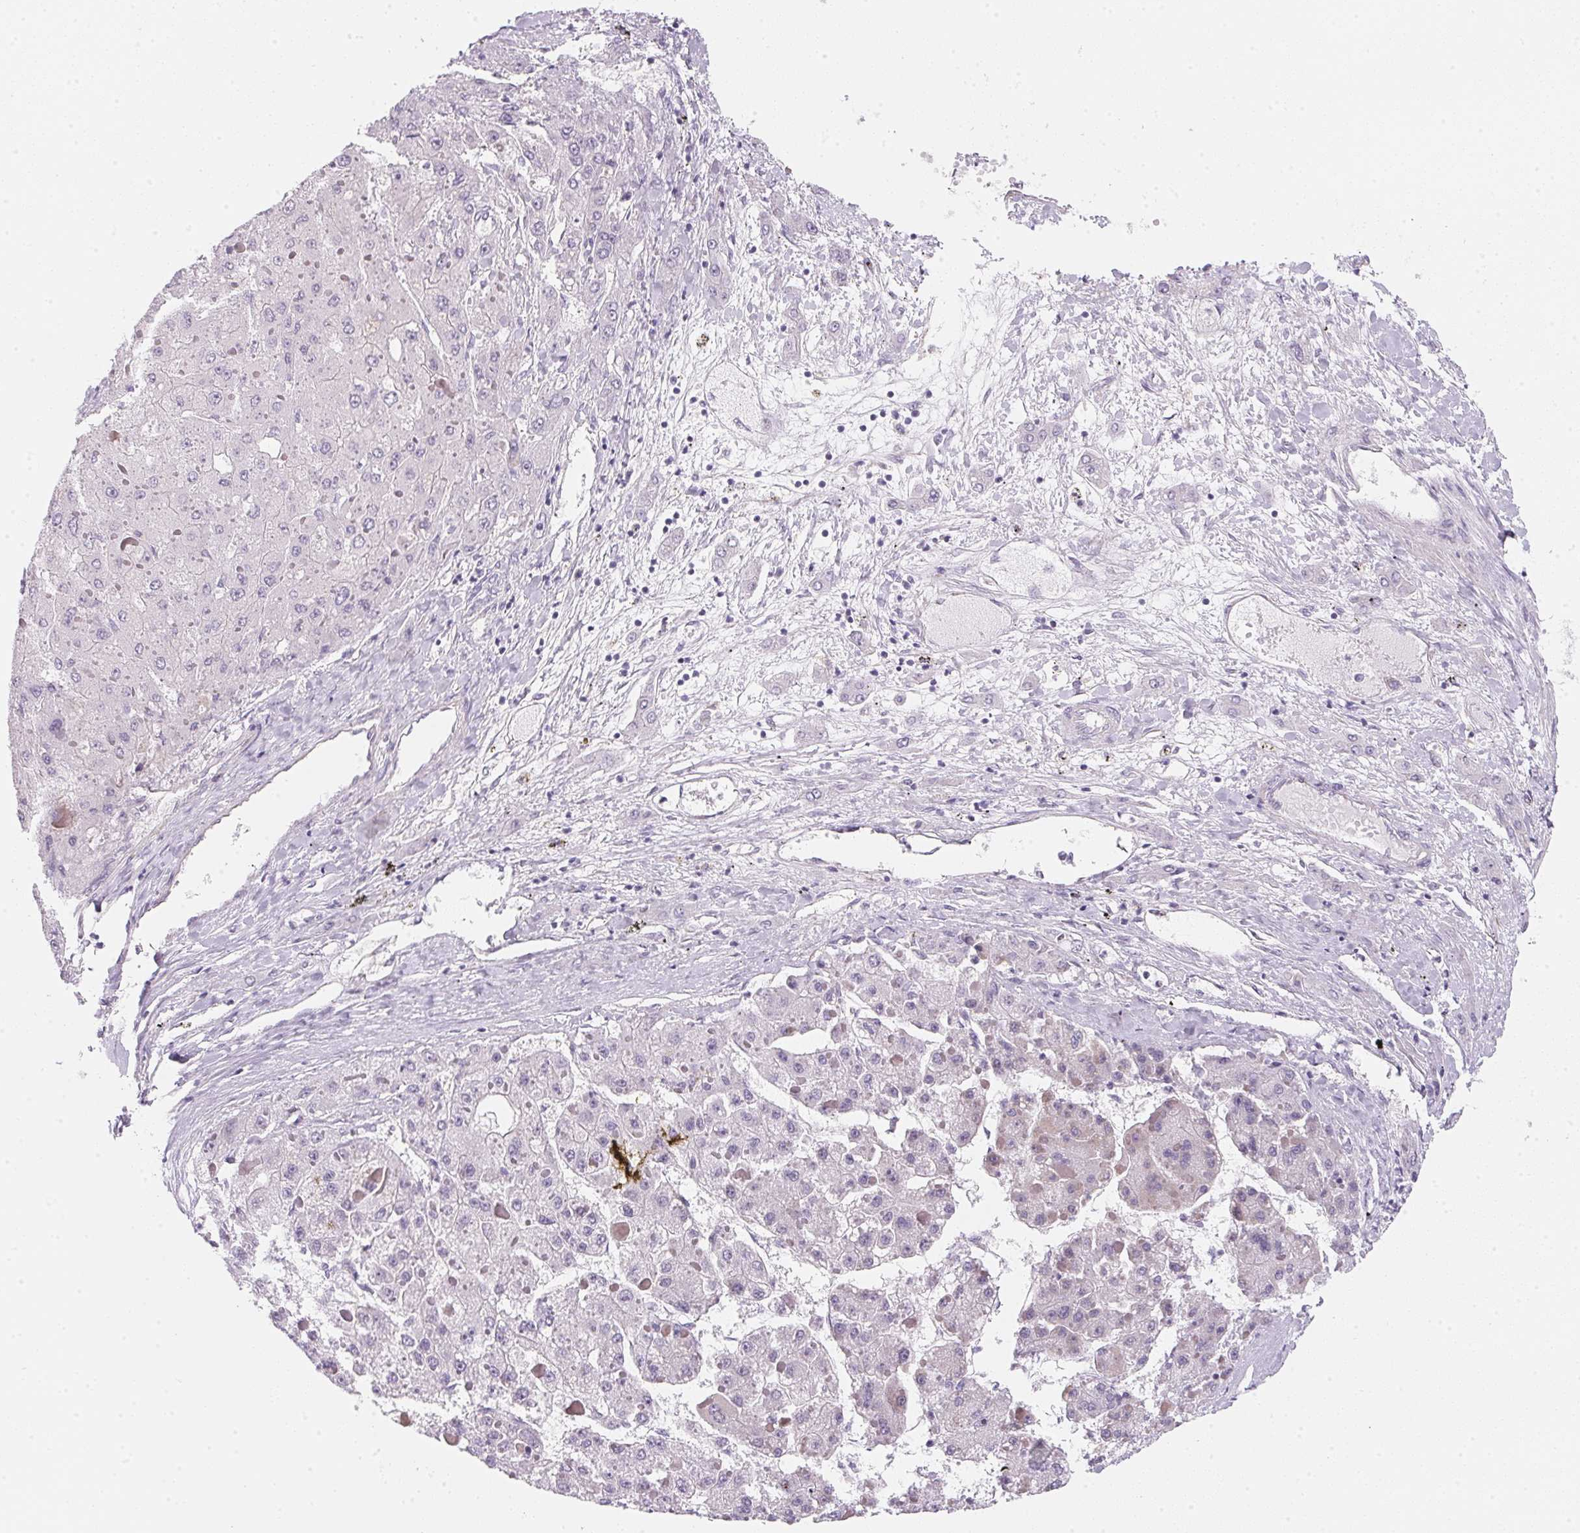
{"staining": {"intensity": "negative", "quantity": "none", "location": "none"}, "tissue": "liver cancer", "cell_type": "Tumor cells", "image_type": "cancer", "snomed": [{"axis": "morphology", "description": "Carcinoma, Hepatocellular, NOS"}, {"axis": "topography", "description": "Liver"}], "caption": "A micrograph of human hepatocellular carcinoma (liver) is negative for staining in tumor cells.", "gene": "GIPC2", "patient": {"sex": "female", "age": 73}}